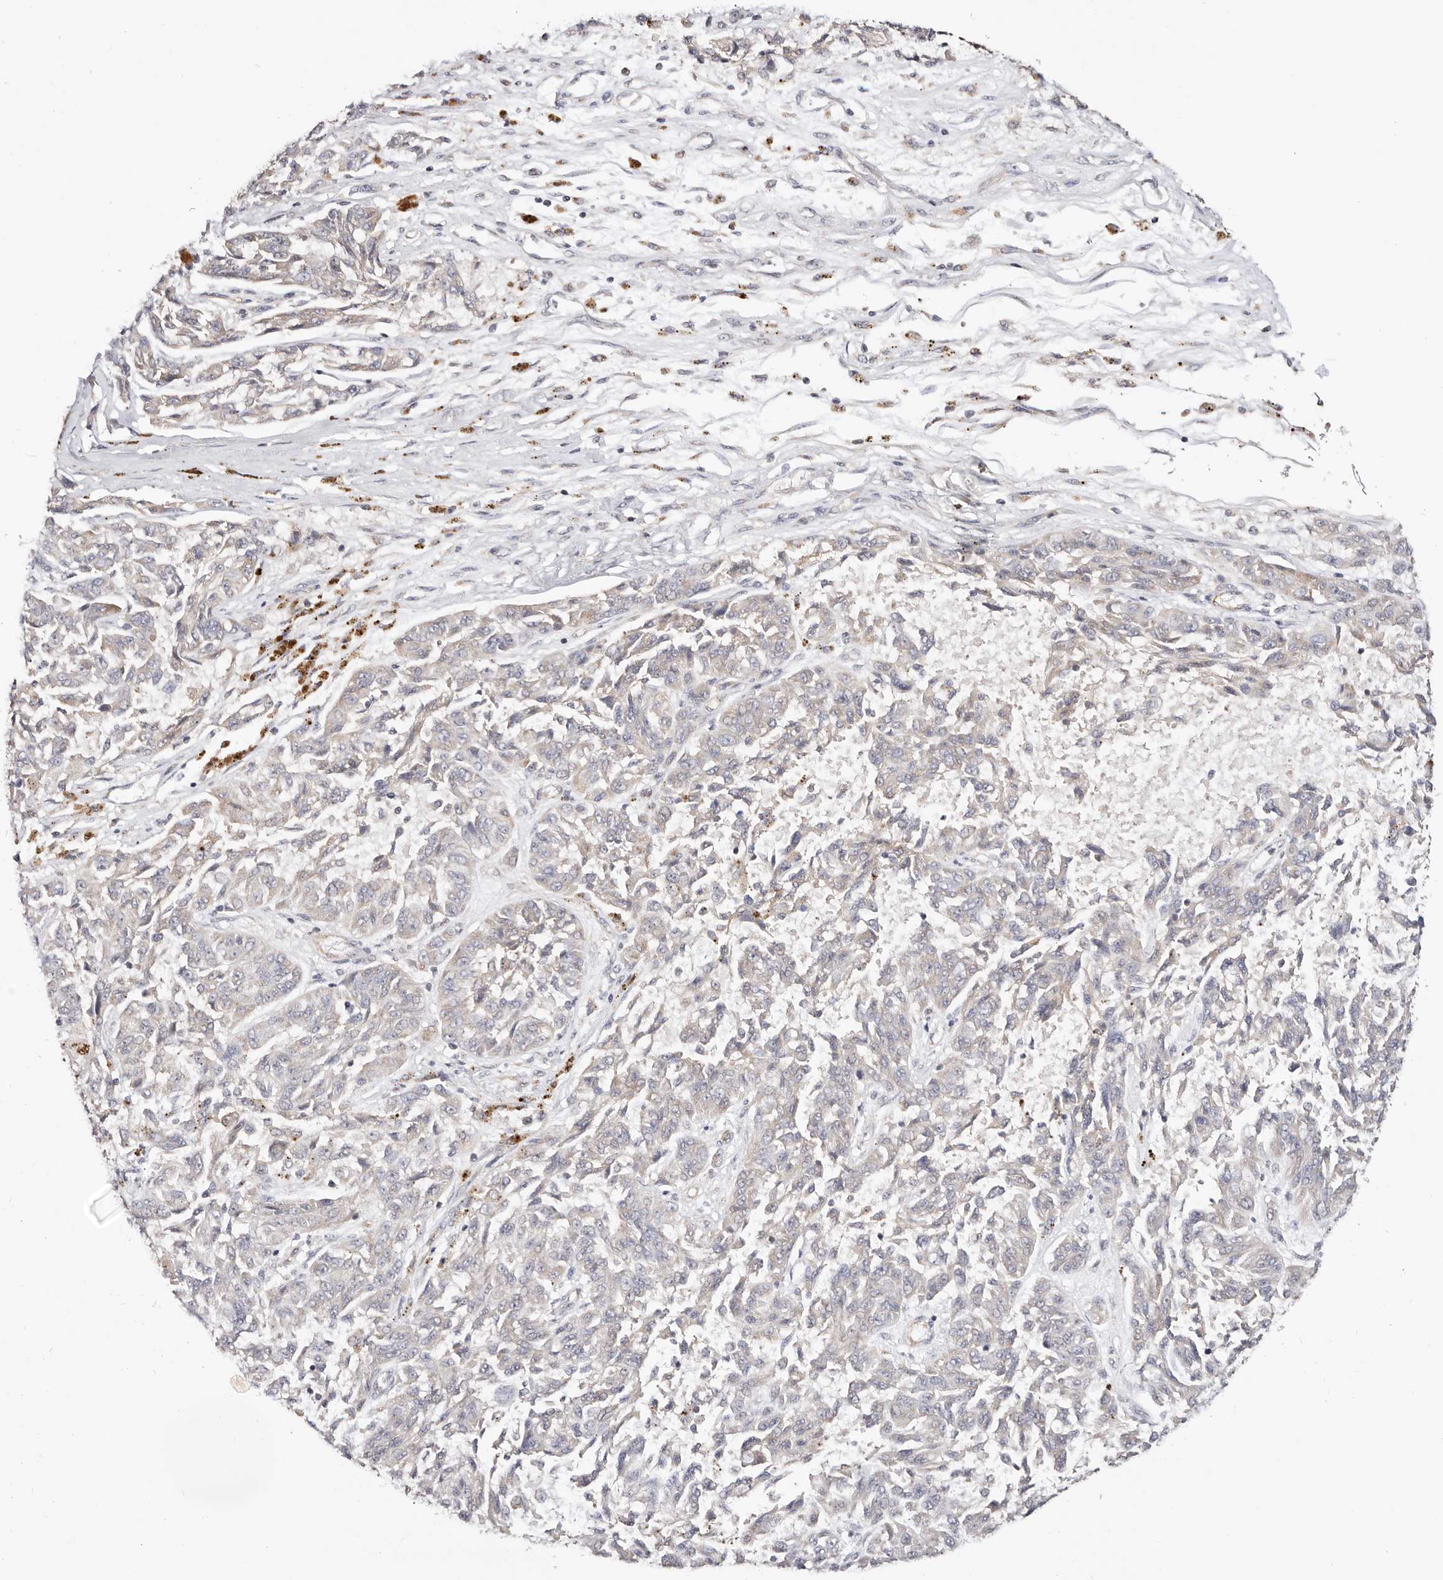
{"staining": {"intensity": "weak", "quantity": "<25%", "location": "cytoplasmic/membranous"}, "tissue": "melanoma", "cell_type": "Tumor cells", "image_type": "cancer", "snomed": [{"axis": "morphology", "description": "Malignant melanoma, NOS"}, {"axis": "topography", "description": "Skin"}], "caption": "This is an immunohistochemistry photomicrograph of melanoma. There is no expression in tumor cells.", "gene": "STAT5A", "patient": {"sex": "male", "age": 53}}